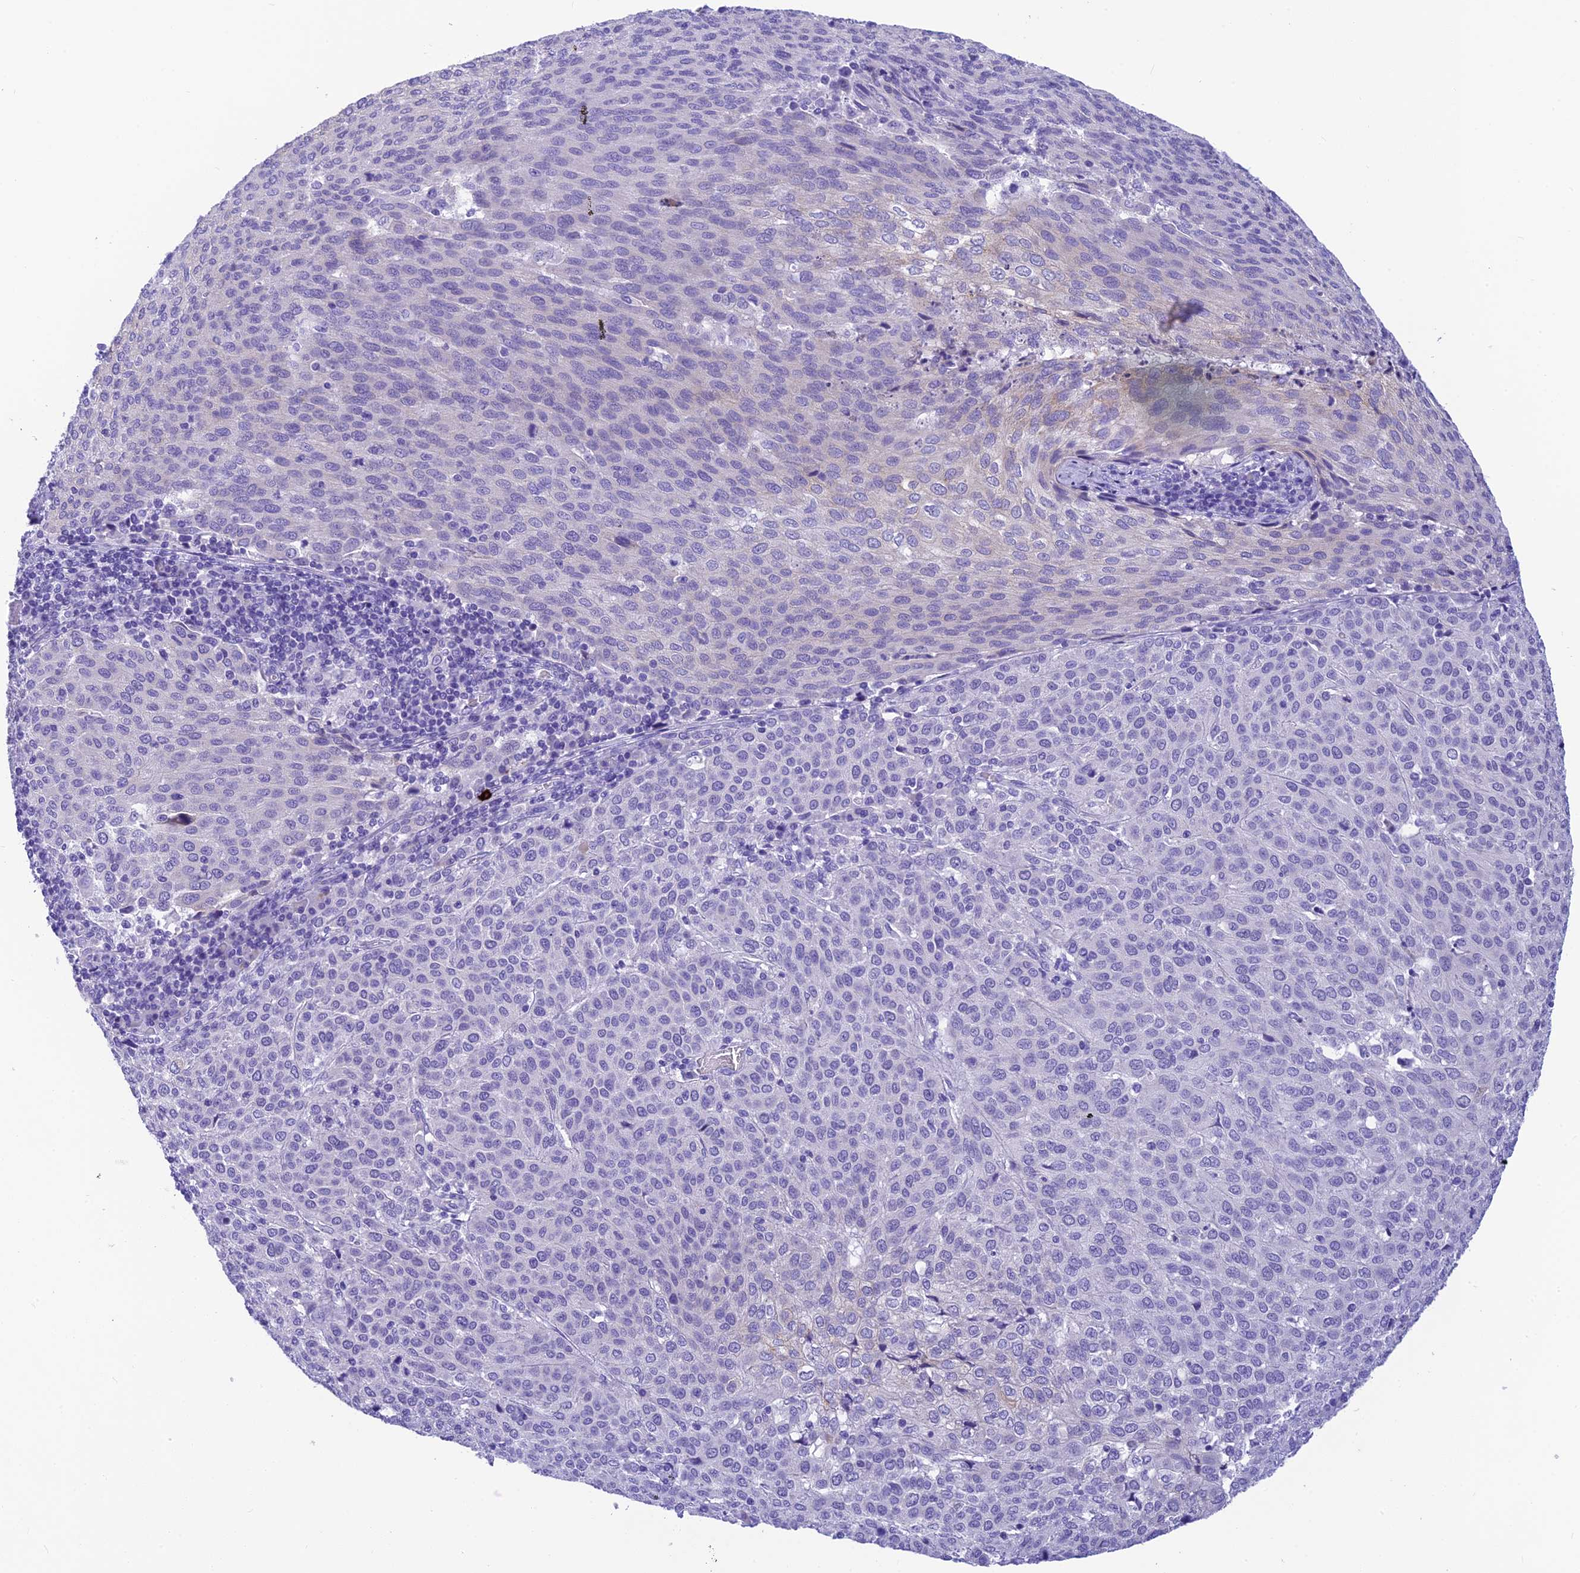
{"staining": {"intensity": "negative", "quantity": "none", "location": "none"}, "tissue": "cervical cancer", "cell_type": "Tumor cells", "image_type": "cancer", "snomed": [{"axis": "morphology", "description": "Squamous cell carcinoma, NOS"}, {"axis": "topography", "description": "Cervix"}], "caption": "DAB immunohistochemical staining of human squamous cell carcinoma (cervical) reveals no significant positivity in tumor cells.", "gene": "KDELR3", "patient": {"sex": "female", "age": 46}}